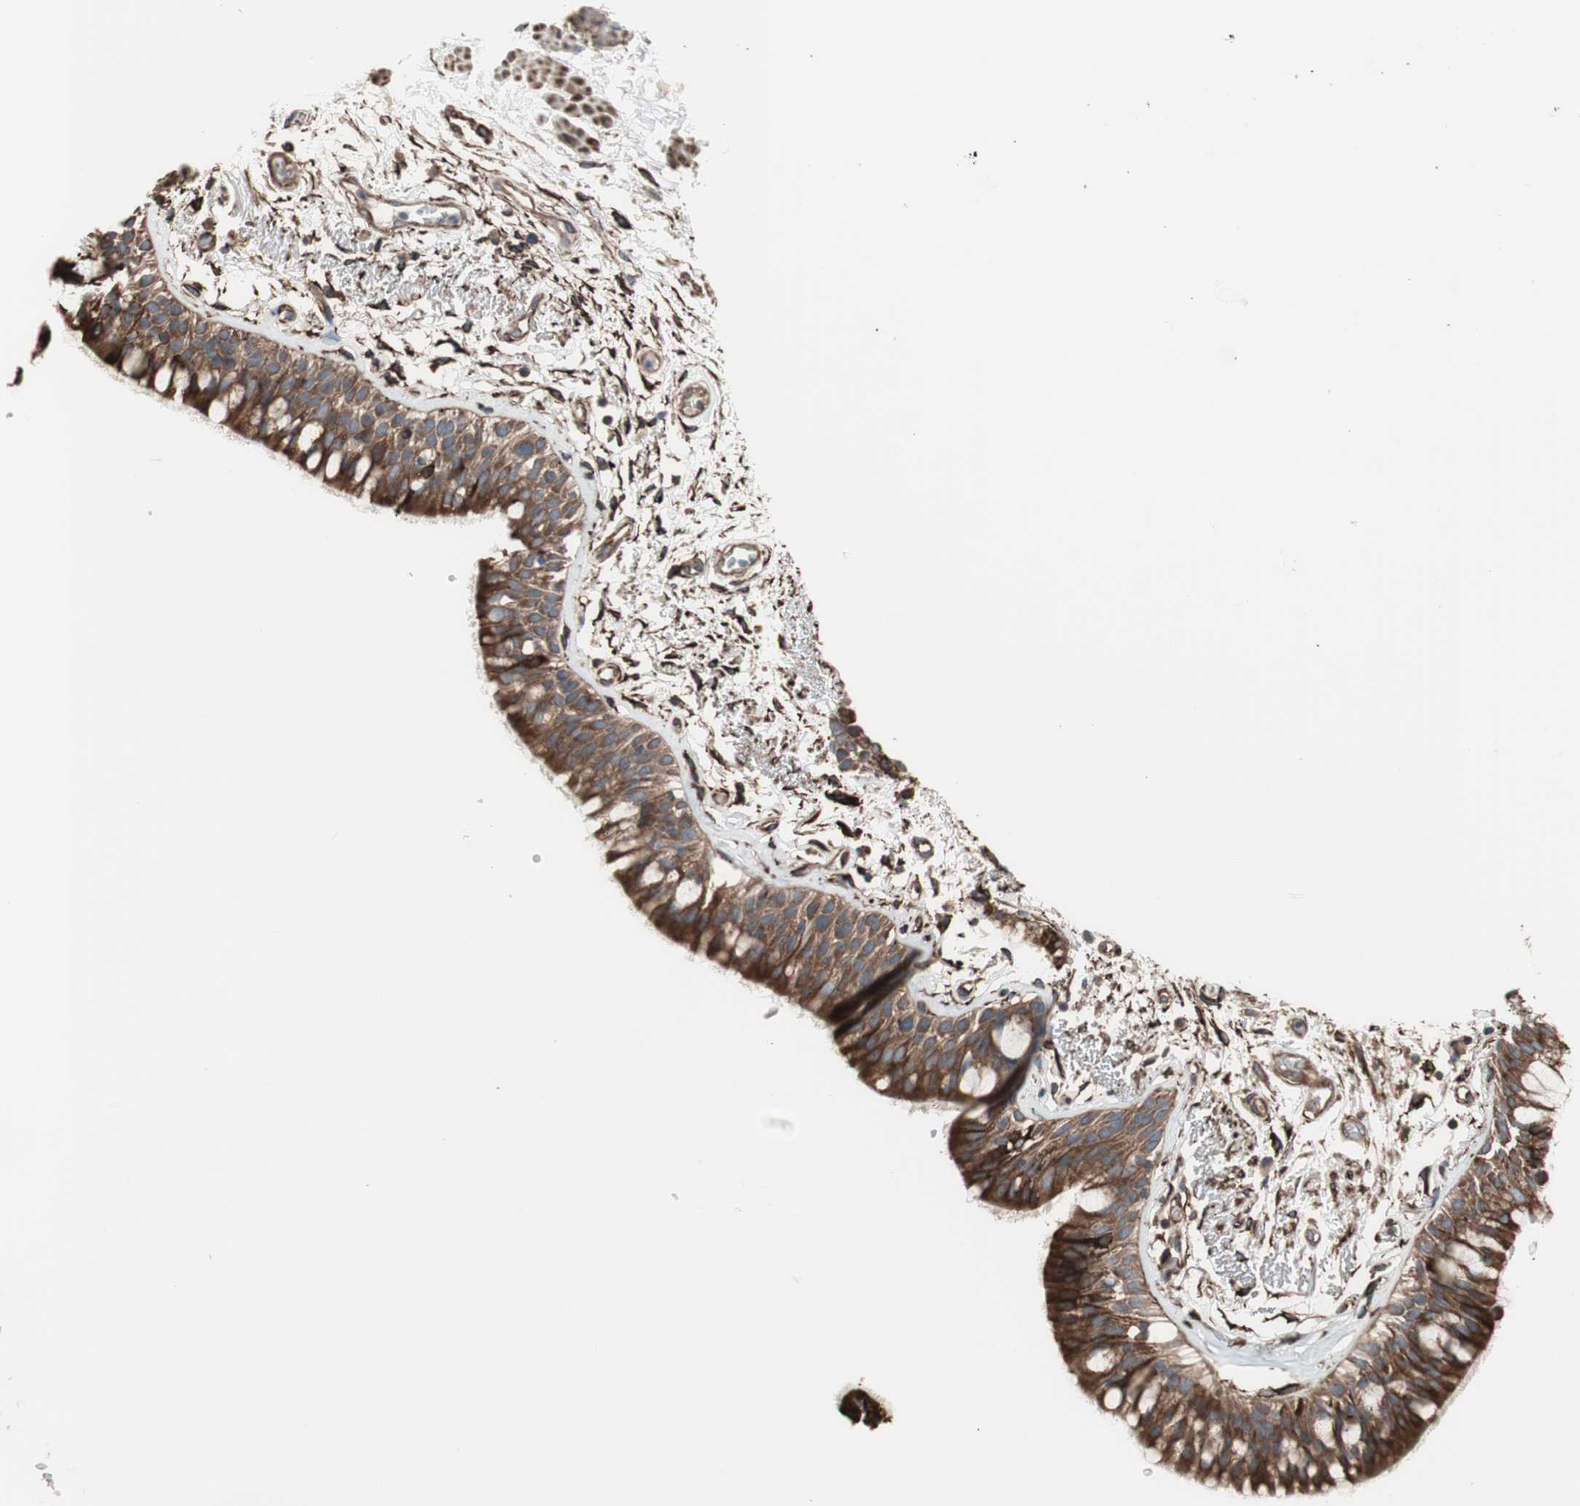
{"staining": {"intensity": "strong", "quantity": ">75%", "location": "cytoplasmic/membranous"}, "tissue": "bronchus", "cell_type": "Respiratory epithelial cells", "image_type": "normal", "snomed": [{"axis": "morphology", "description": "Normal tissue, NOS"}, {"axis": "topography", "description": "Bronchus"}], "caption": "A micrograph of bronchus stained for a protein demonstrates strong cytoplasmic/membranous brown staining in respiratory epithelial cells. Nuclei are stained in blue.", "gene": "GPSM2", "patient": {"sex": "male", "age": 66}}